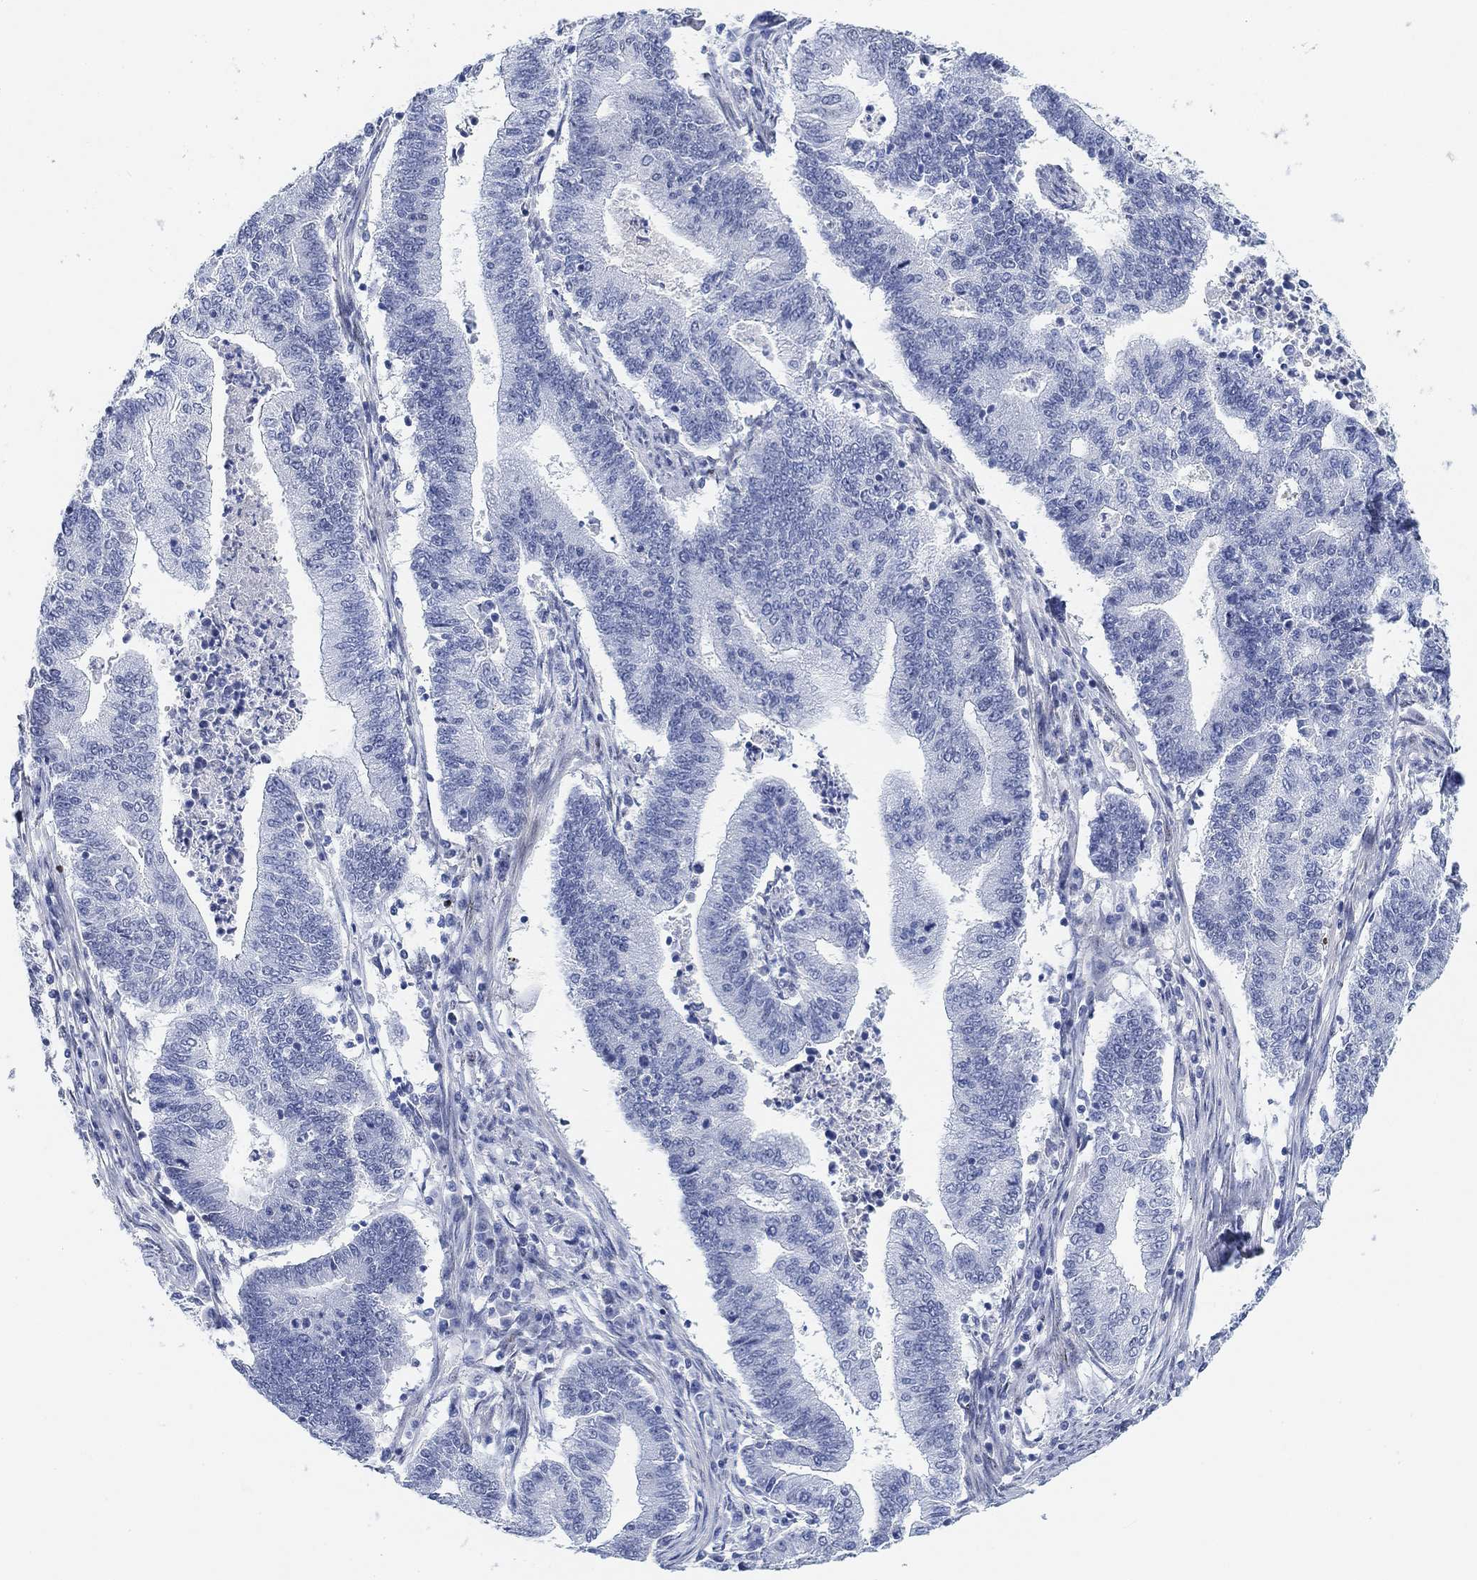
{"staining": {"intensity": "negative", "quantity": "none", "location": "none"}, "tissue": "endometrial cancer", "cell_type": "Tumor cells", "image_type": "cancer", "snomed": [{"axis": "morphology", "description": "Adenocarcinoma, NOS"}, {"axis": "topography", "description": "Uterus"}, {"axis": "topography", "description": "Endometrium"}], "caption": "This micrograph is of endometrial cancer stained with IHC to label a protein in brown with the nuclei are counter-stained blue. There is no expression in tumor cells.", "gene": "PAX6", "patient": {"sex": "female", "age": 54}}